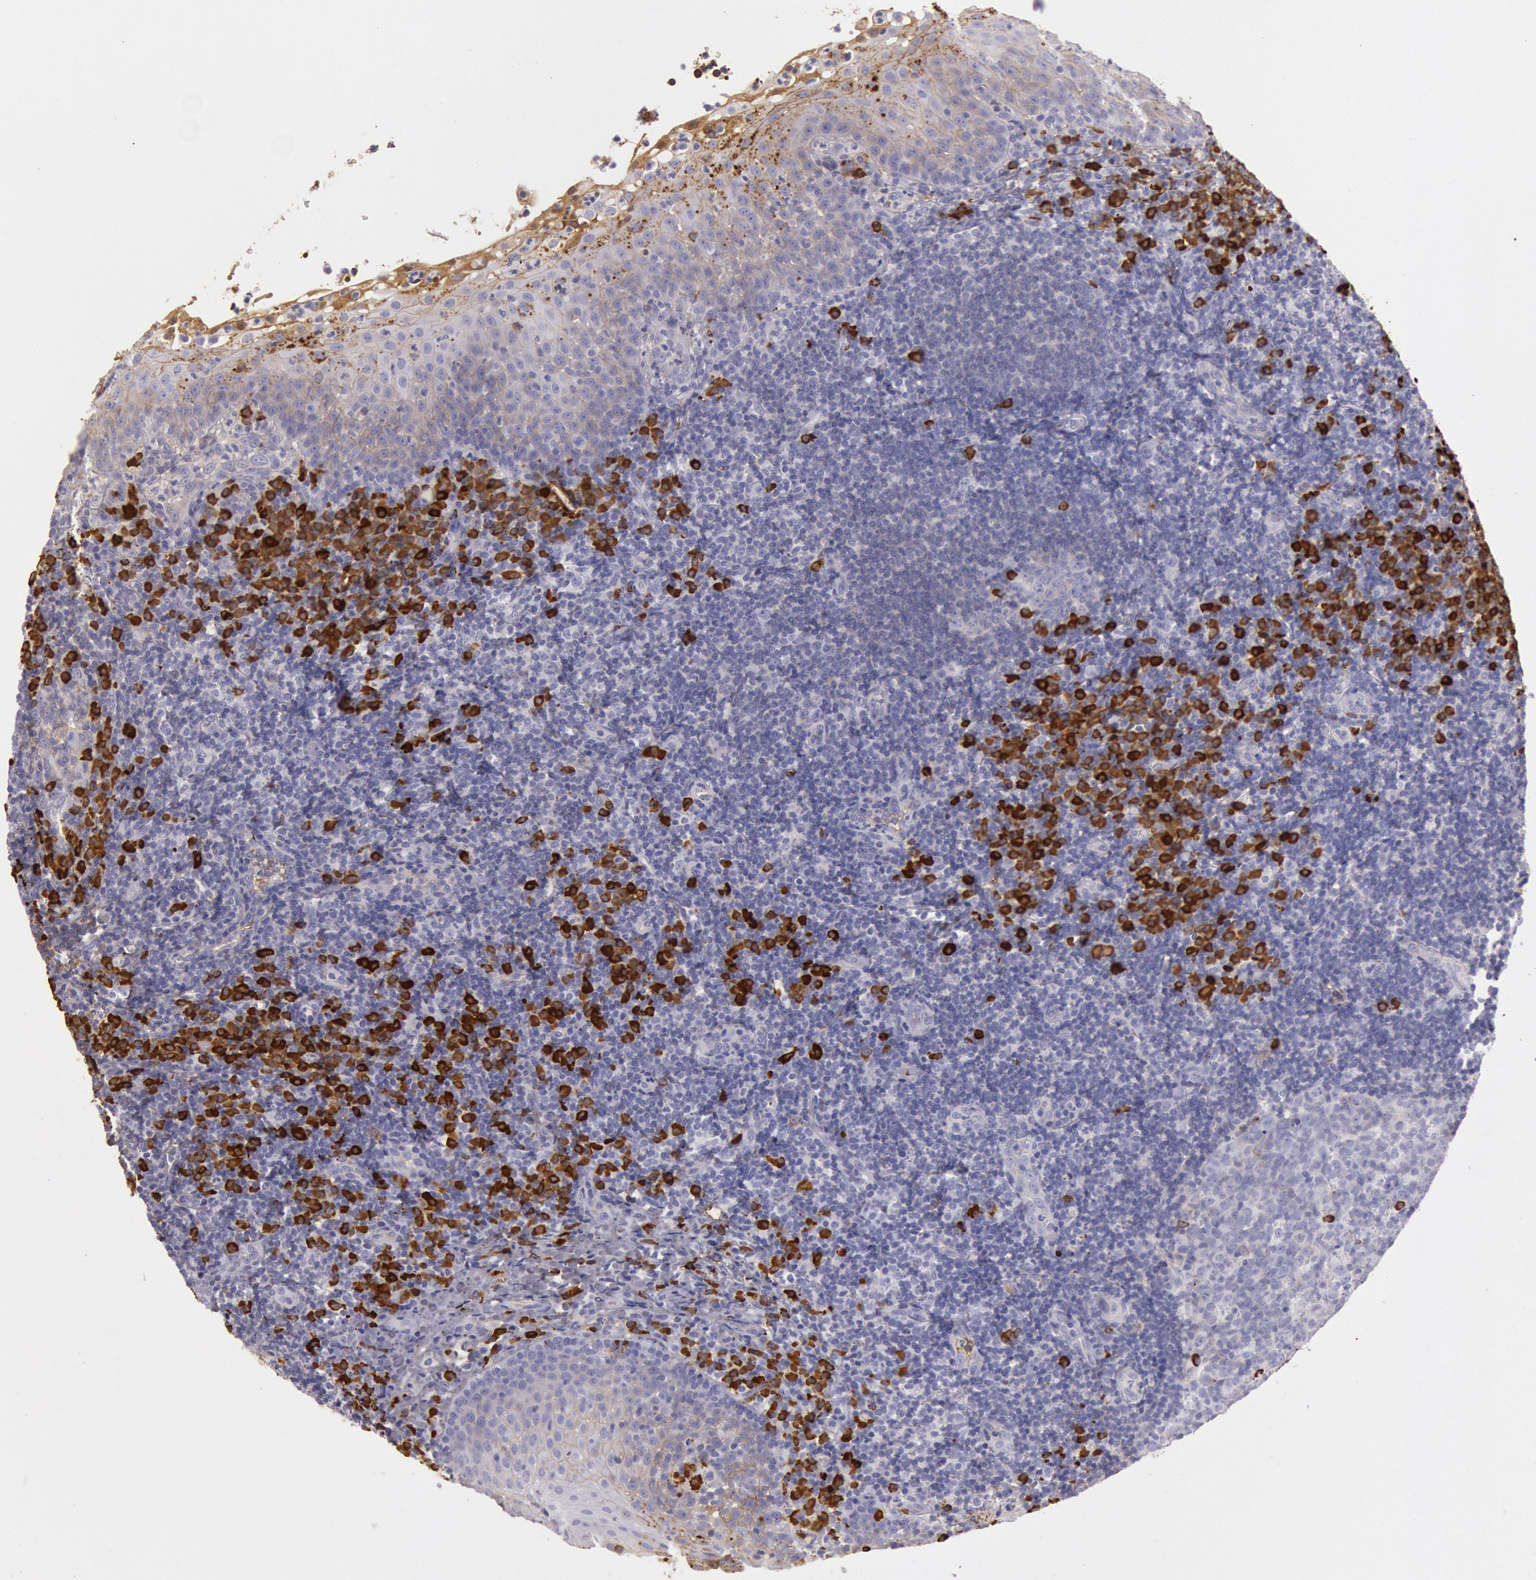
{"staining": {"intensity": "moderate", "quantity": "<25%", "location": "cytoplasmic/membranous"}, "tissue": "tonsil", "cell_type": "Germinal center cells", "image_type": "normal", "snomed": [{"axis": "morphology", "description": "Normal tissue, NOS"}, {"axis": "topography", "description": "Tonsil"}], "caption": "Brown immunohistochemical staining in unremarkable tonsil exhibits moderate cytoplasmic/membranous expression in about <25% of germinal center cells.", "gene": "IGHG1", "patient": {"sex": "female", "age": 40}}